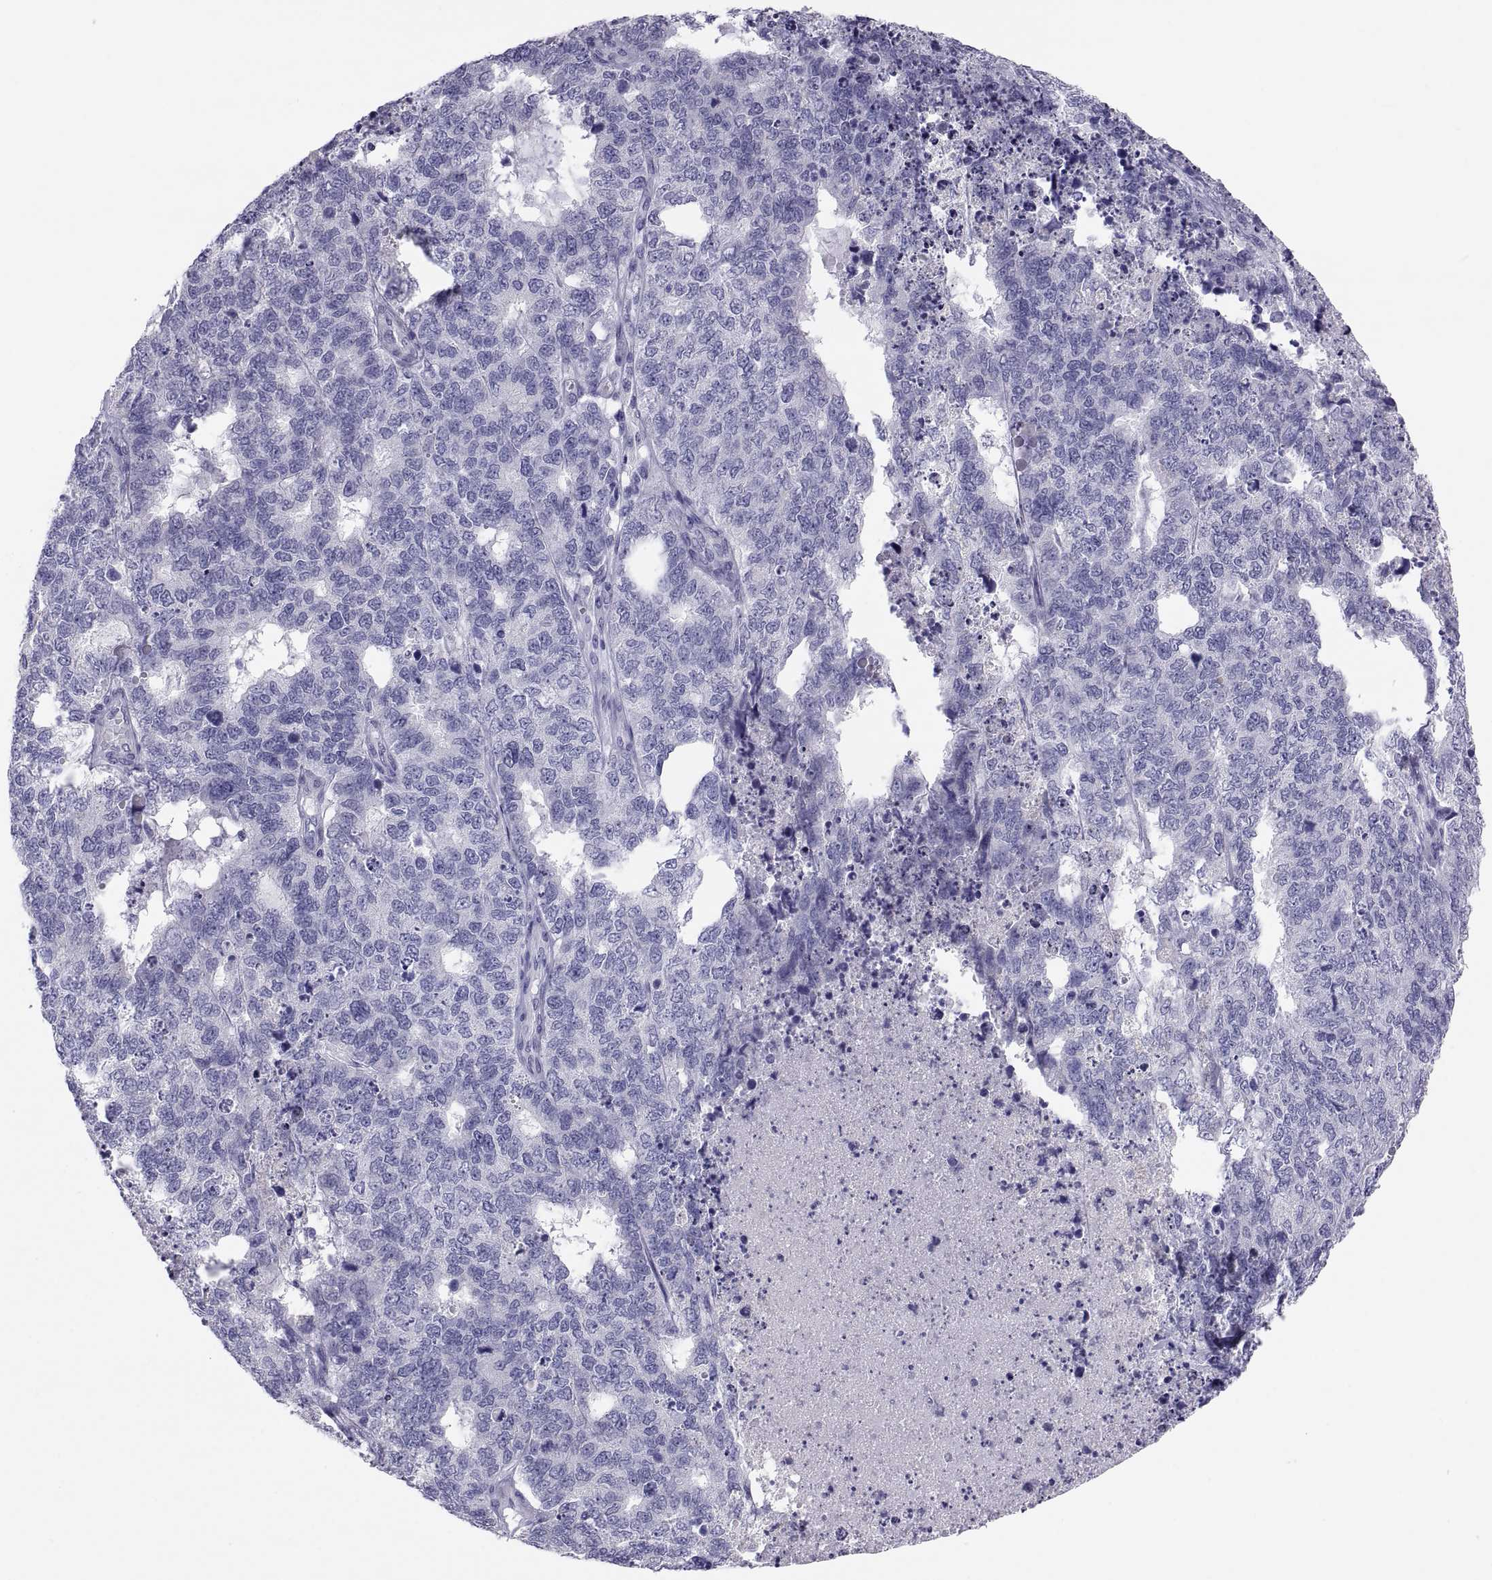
{"staining": {"intensity": "negative", "quantity": "none", "location": "none"}, "tissue": "cervical cancer", "cell_type": "Tumor cells", "image_type": "cancer", "snomed": [{"axis": "morphology", "description": "Squamous cell carcinoma, NOS"}, {"axis": "topography", "description": "Cervix"}], "caption": "There is no significant positivity in tumor cells of cervical squamous cell carcinoma.", "gene": "FAM170A", "patient": {"sex": "female", "age": 63}}